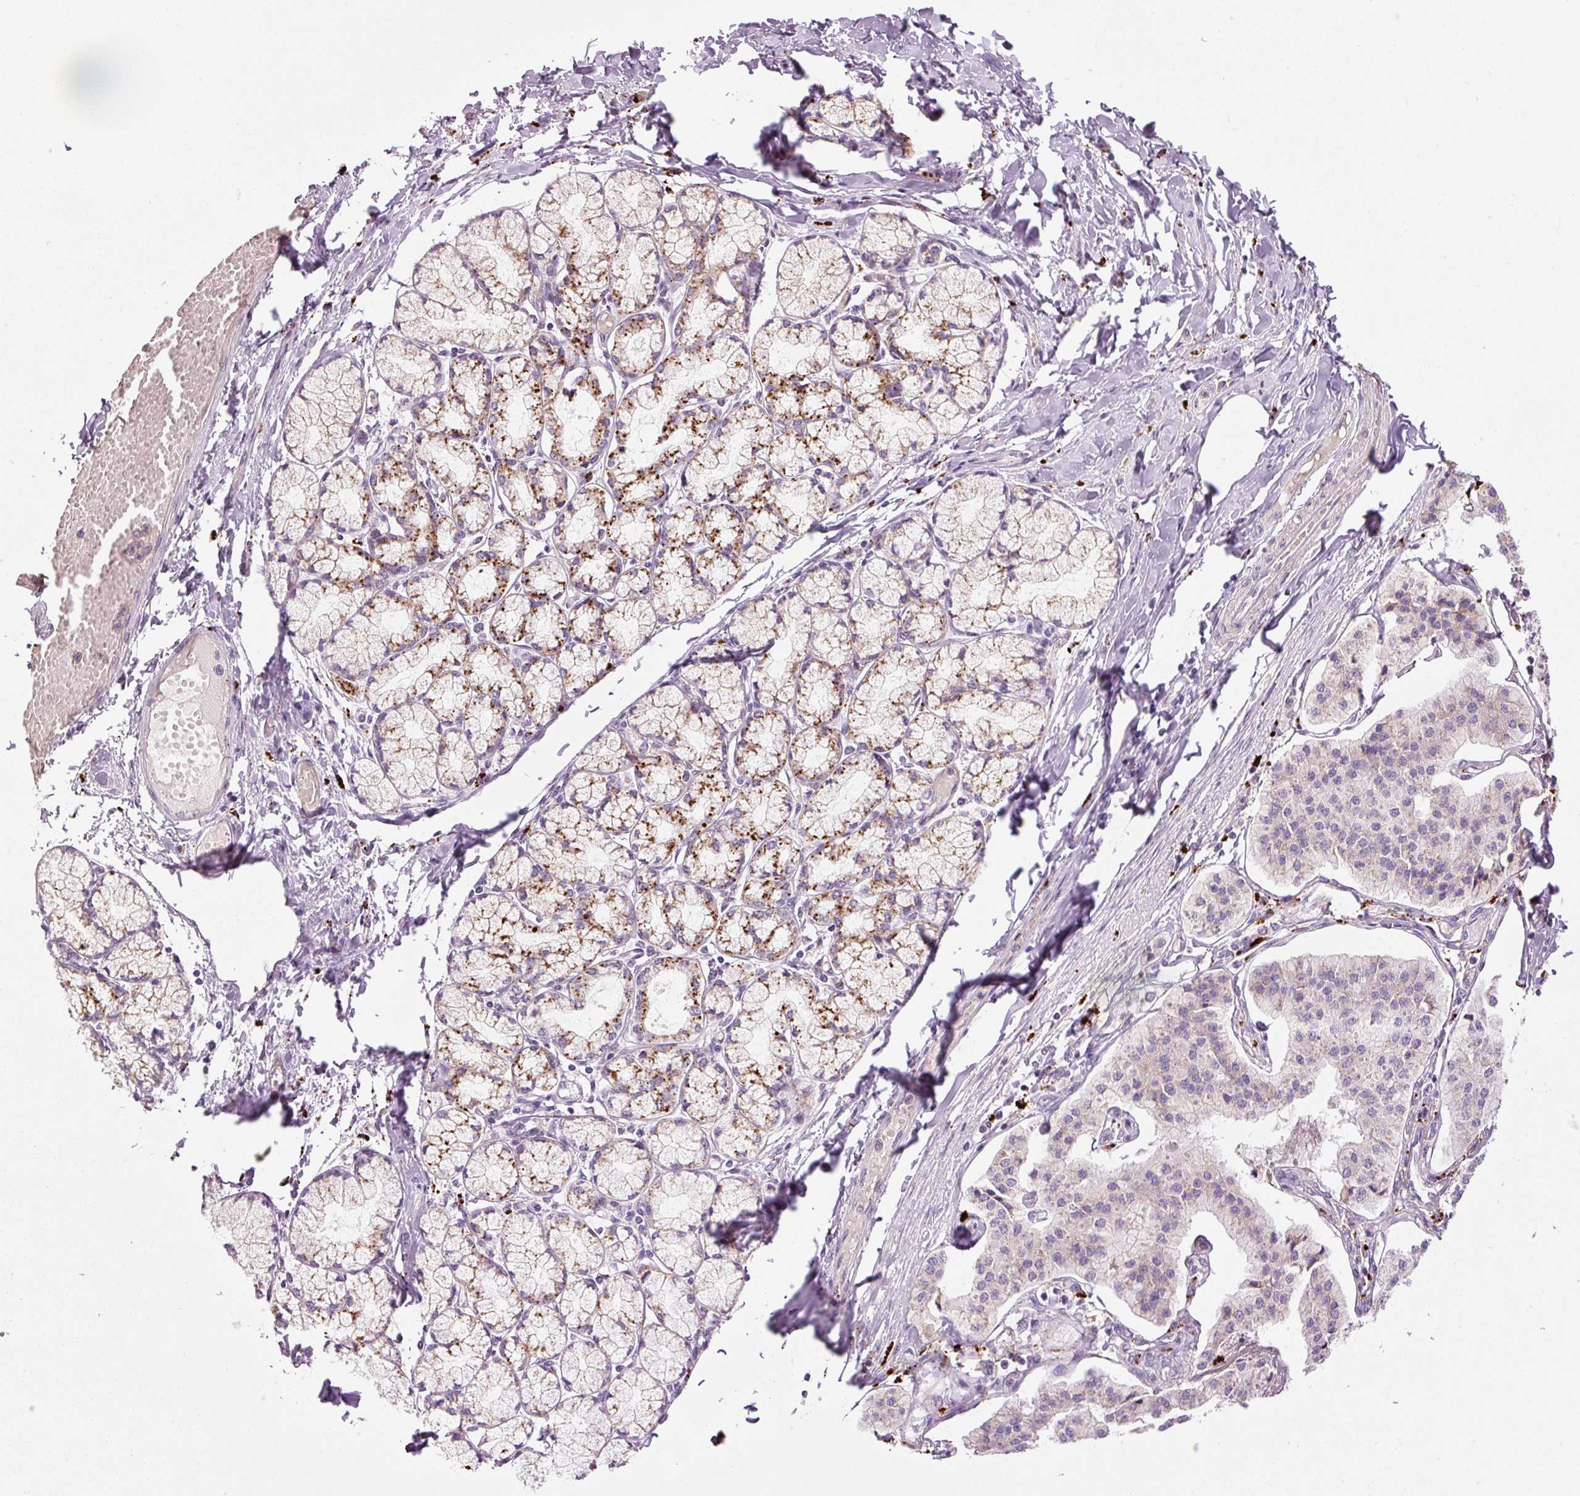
{"staining": {"intensity": "weak", "quantity": "<25%", "location": "cytoplasmic/membranous"}, "tissue": "pancreatic cancer", "cell_type": "Tumor cells", "image_type": "cancer", "snomed": [{"axis": "morphology", "description": "Adenocarcinoma, NOS"}, {"axis": "topography", "description": "Pancreas"}], "caption": "This image is of pancreatic adenocarcinoma stained with IHC to label a protein in brown with the nuclei are counter-stained blue. There is no positivity in tumor cells.", "gene": "ZNF639", "patient": {"sex": "female", "age": 50}}